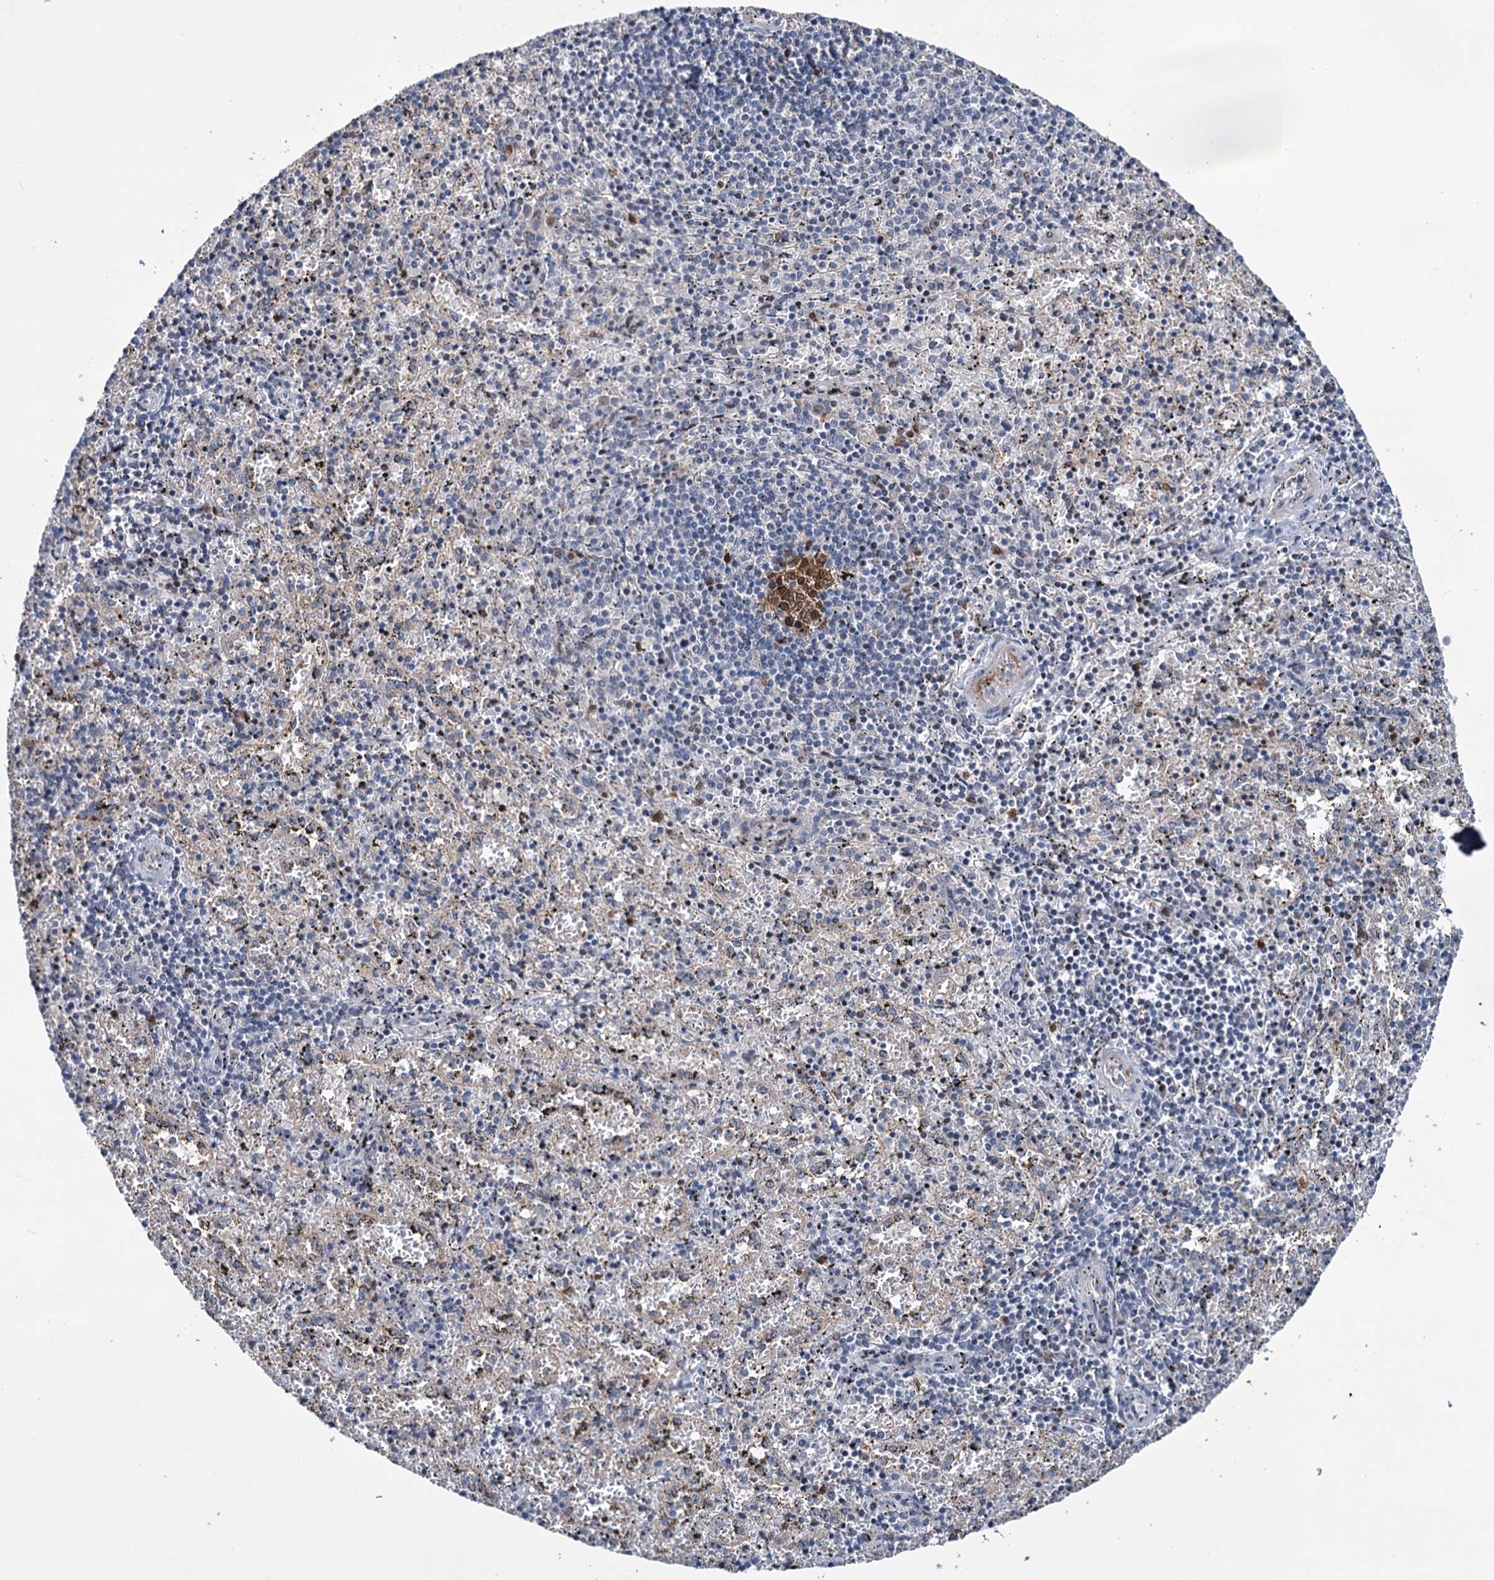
{"staining": {"intensity": "negative", "quantity": "none", "location": "none"}, "tissue": "spleen", "cell_type": "Cells in red pulp", "image_type": "normal", "snomed": [{"axis": "morphology", "description": "Normal tissue, NOS"}, {"axis": "topography", "description": "Spleen"}], "caption": "A high-resolution histopathology image shows IHC staining of unremarkable spleen, which exhibits no significant positivity in cells in red pulp.", "gene": "NCAPD2", "patient": {"sex": "male", "age": 11}}